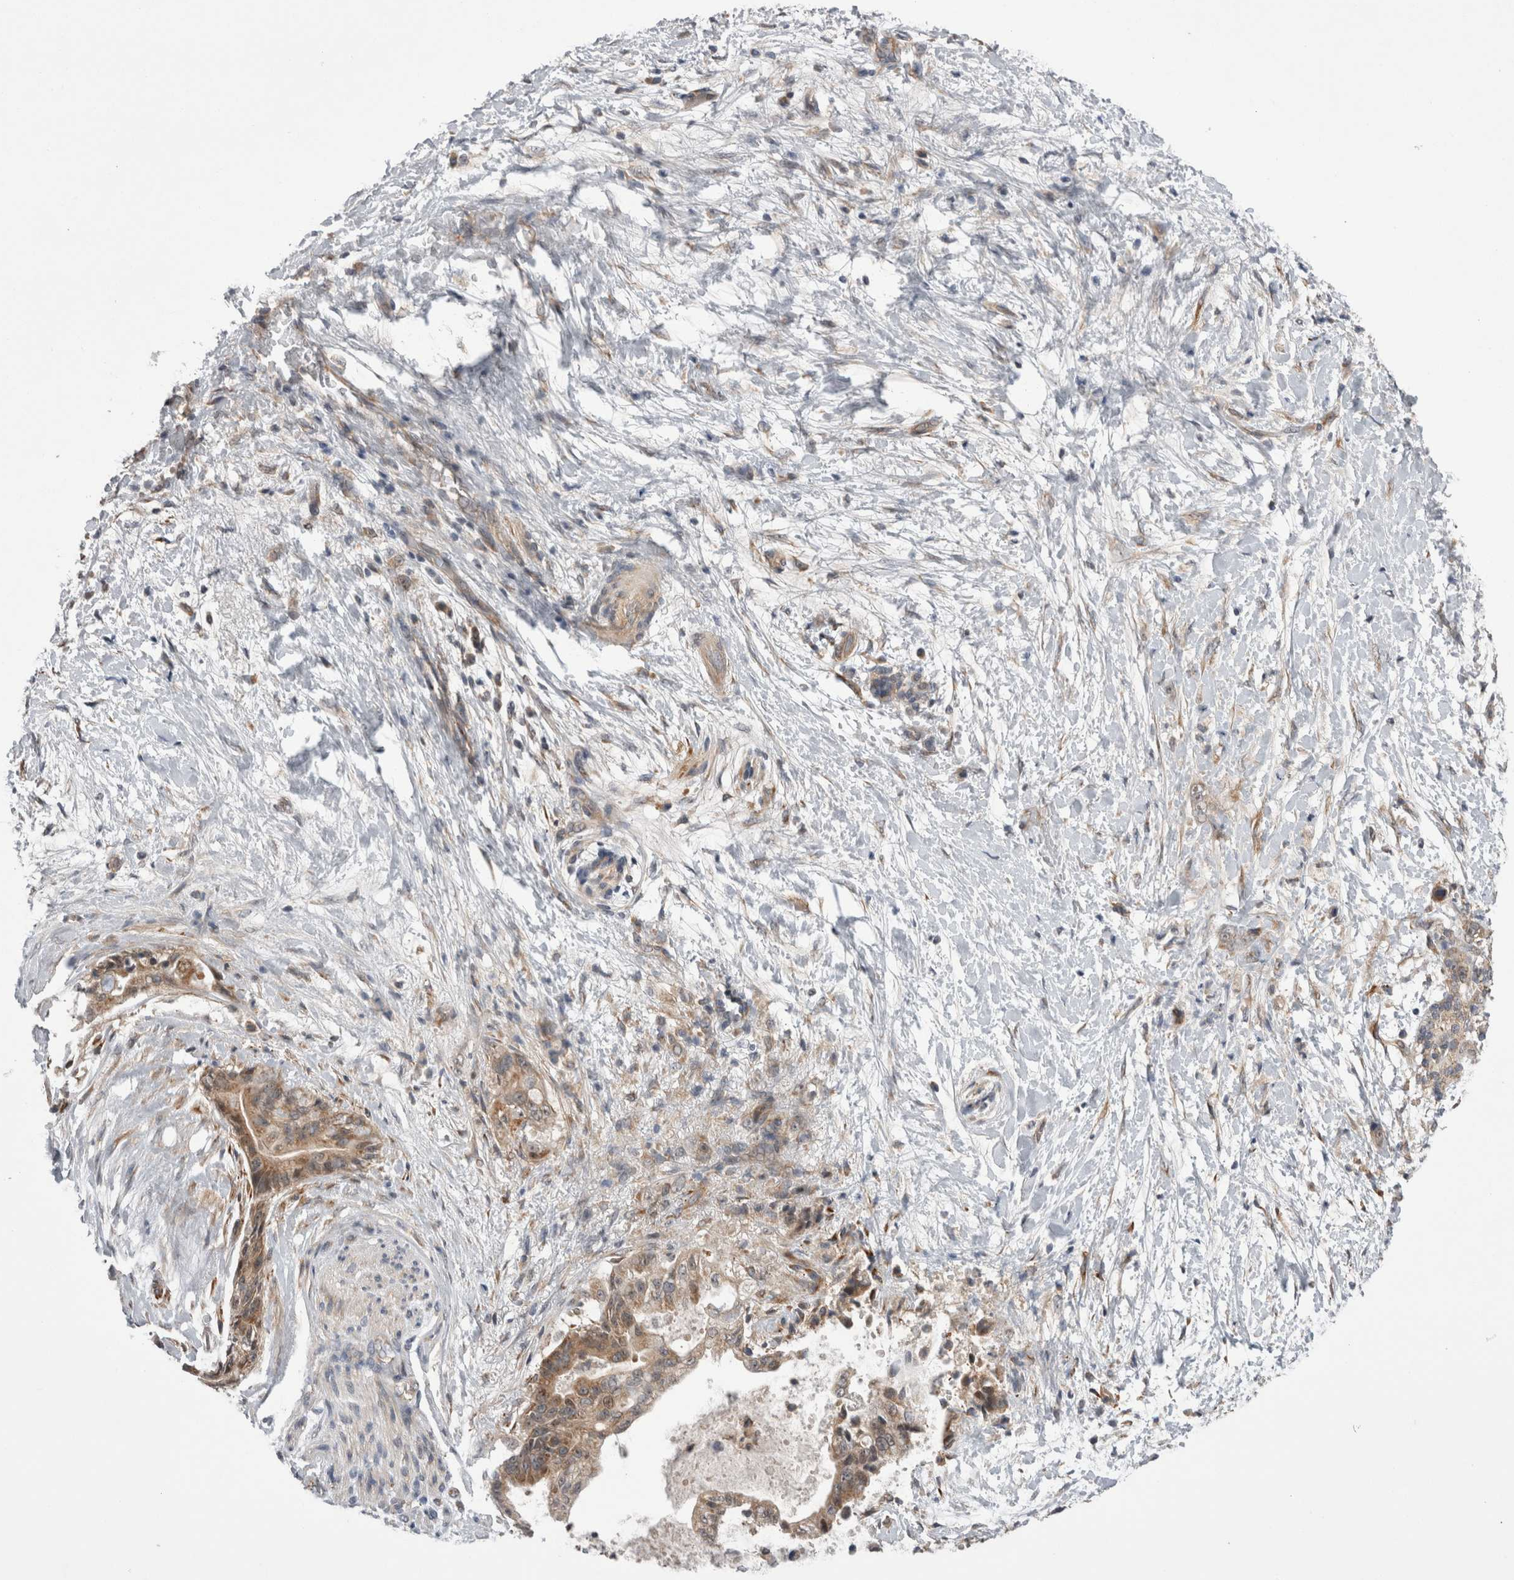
{"staining": {"intensity": "weak", "quantity": ">75%", "location": "cytoplasmic/membranous"}, "tissue": "pancreatic cancer", "cell_type": "Tumor cells", "image_type": "cancer", "snomed": [{"axis": "morphology", "description": "Adenocarcinoma, NOS"}, {"axis": "topography", "description": "Pancreas"}], "caption": "Protein expression analysis of pancreatic cancer demonstrates weak cytoplasmic/membranous positivity in about >75% of tumor cells. (DAB (3,3'-diaminobenzidine) IHC, brown staining for protein, blue staining for nuclei).", "gene": "ARHGAP29", "patient": {"sex": "male", "age": 59}}